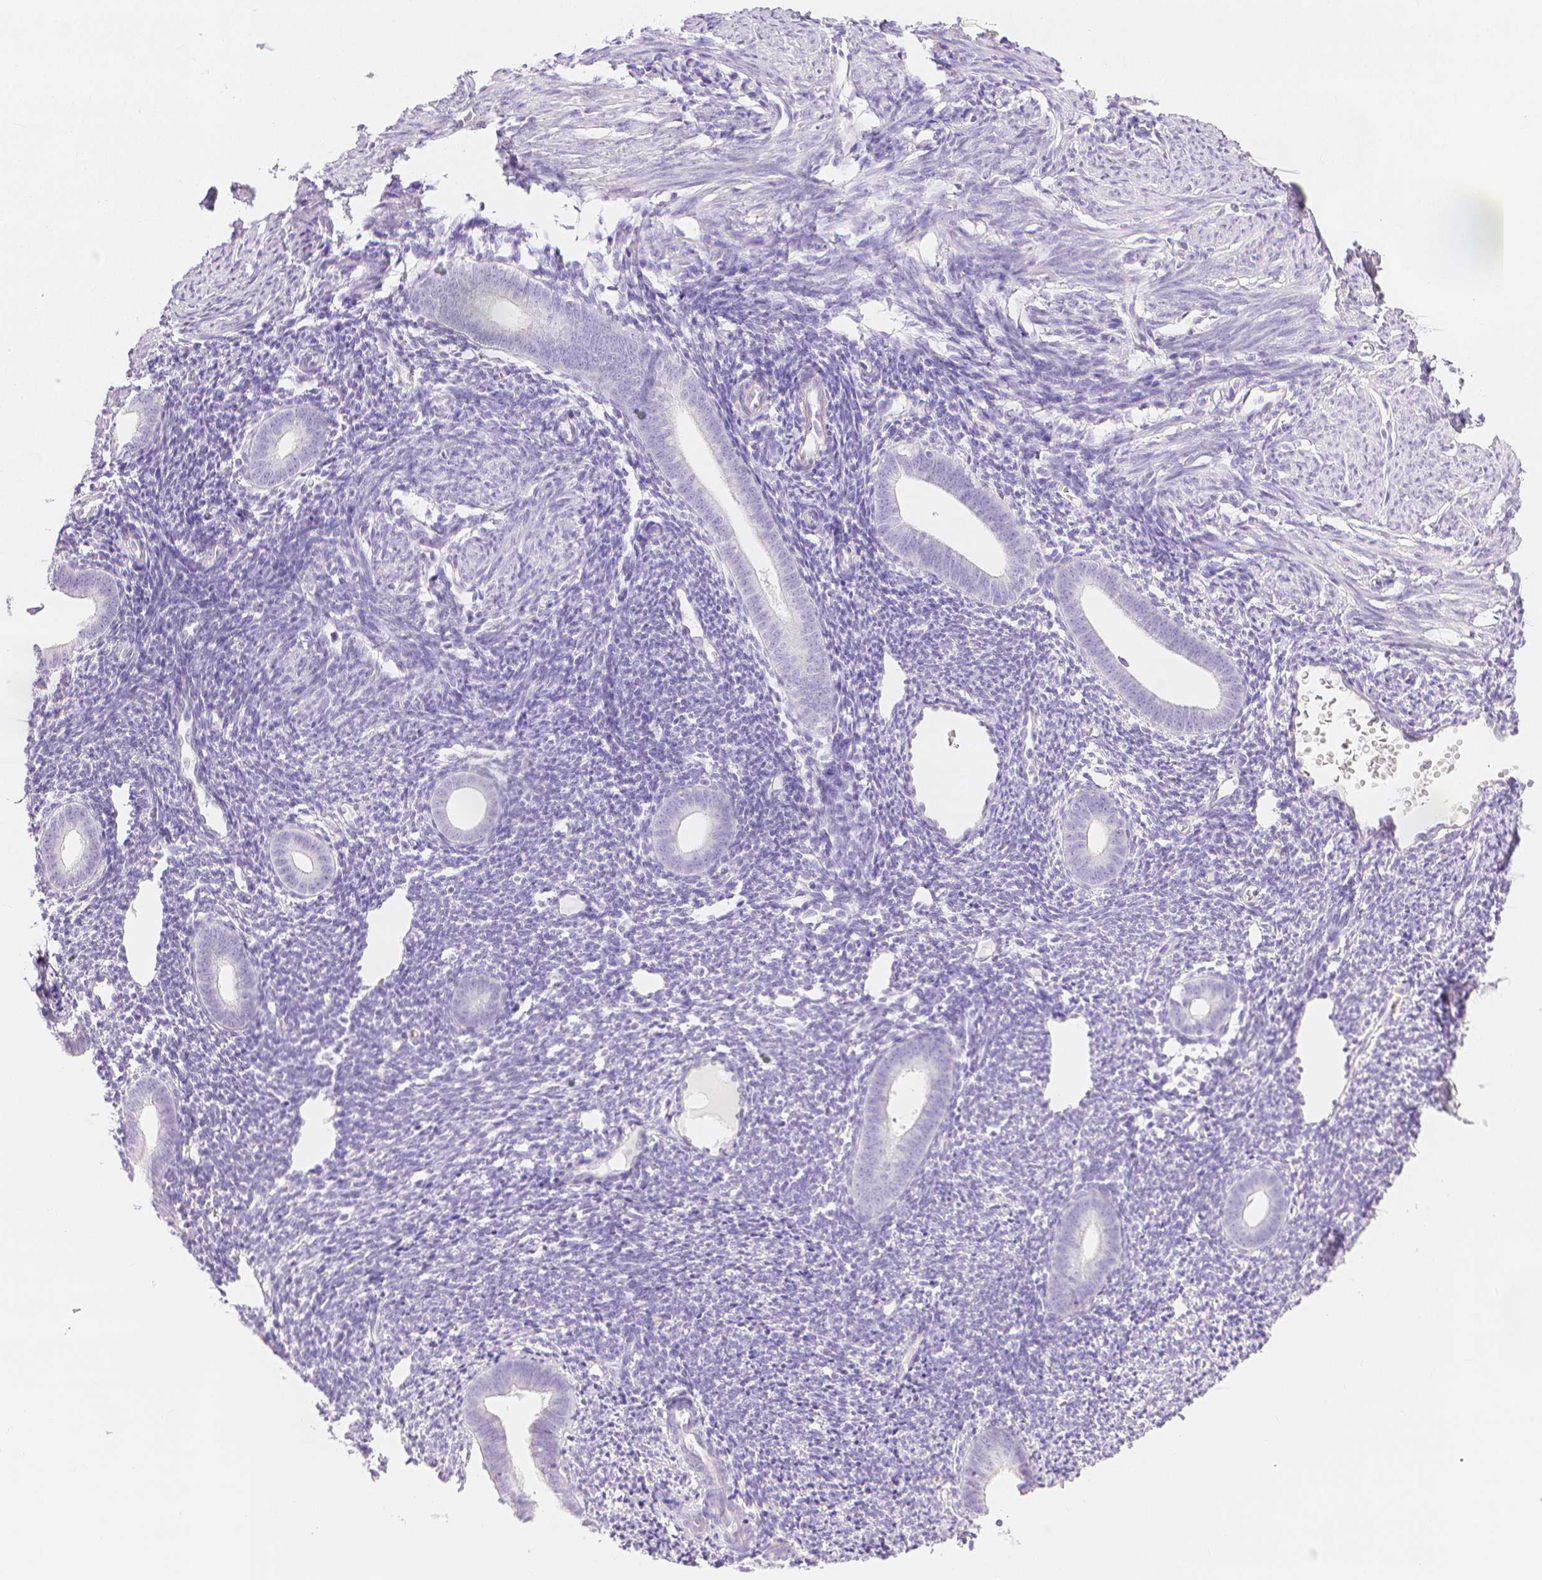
{"staining": {"intensity": "negative", "quantity": "none", "location": "none"}, "tissue": "endometrium", "cell_type": "Cells in endometrial stroma", "image_type": "normal", "snomed": [{"axis": "morphology", "description": "Normal tissue, NOS"}, {"axis": "topography", "description": "Endometrium"}], "caption": "A high-resolution micrograph shows immunohistochemistry (IHC) staining of benign endometrium, which exhibits no significant expression in cells in endometrial stroma. (Immunohistochemistry (ihc), brightfield microscopy, high magnification).", "gene": "SLC27A5", "patient": {"sex": "female", "age": 39}}